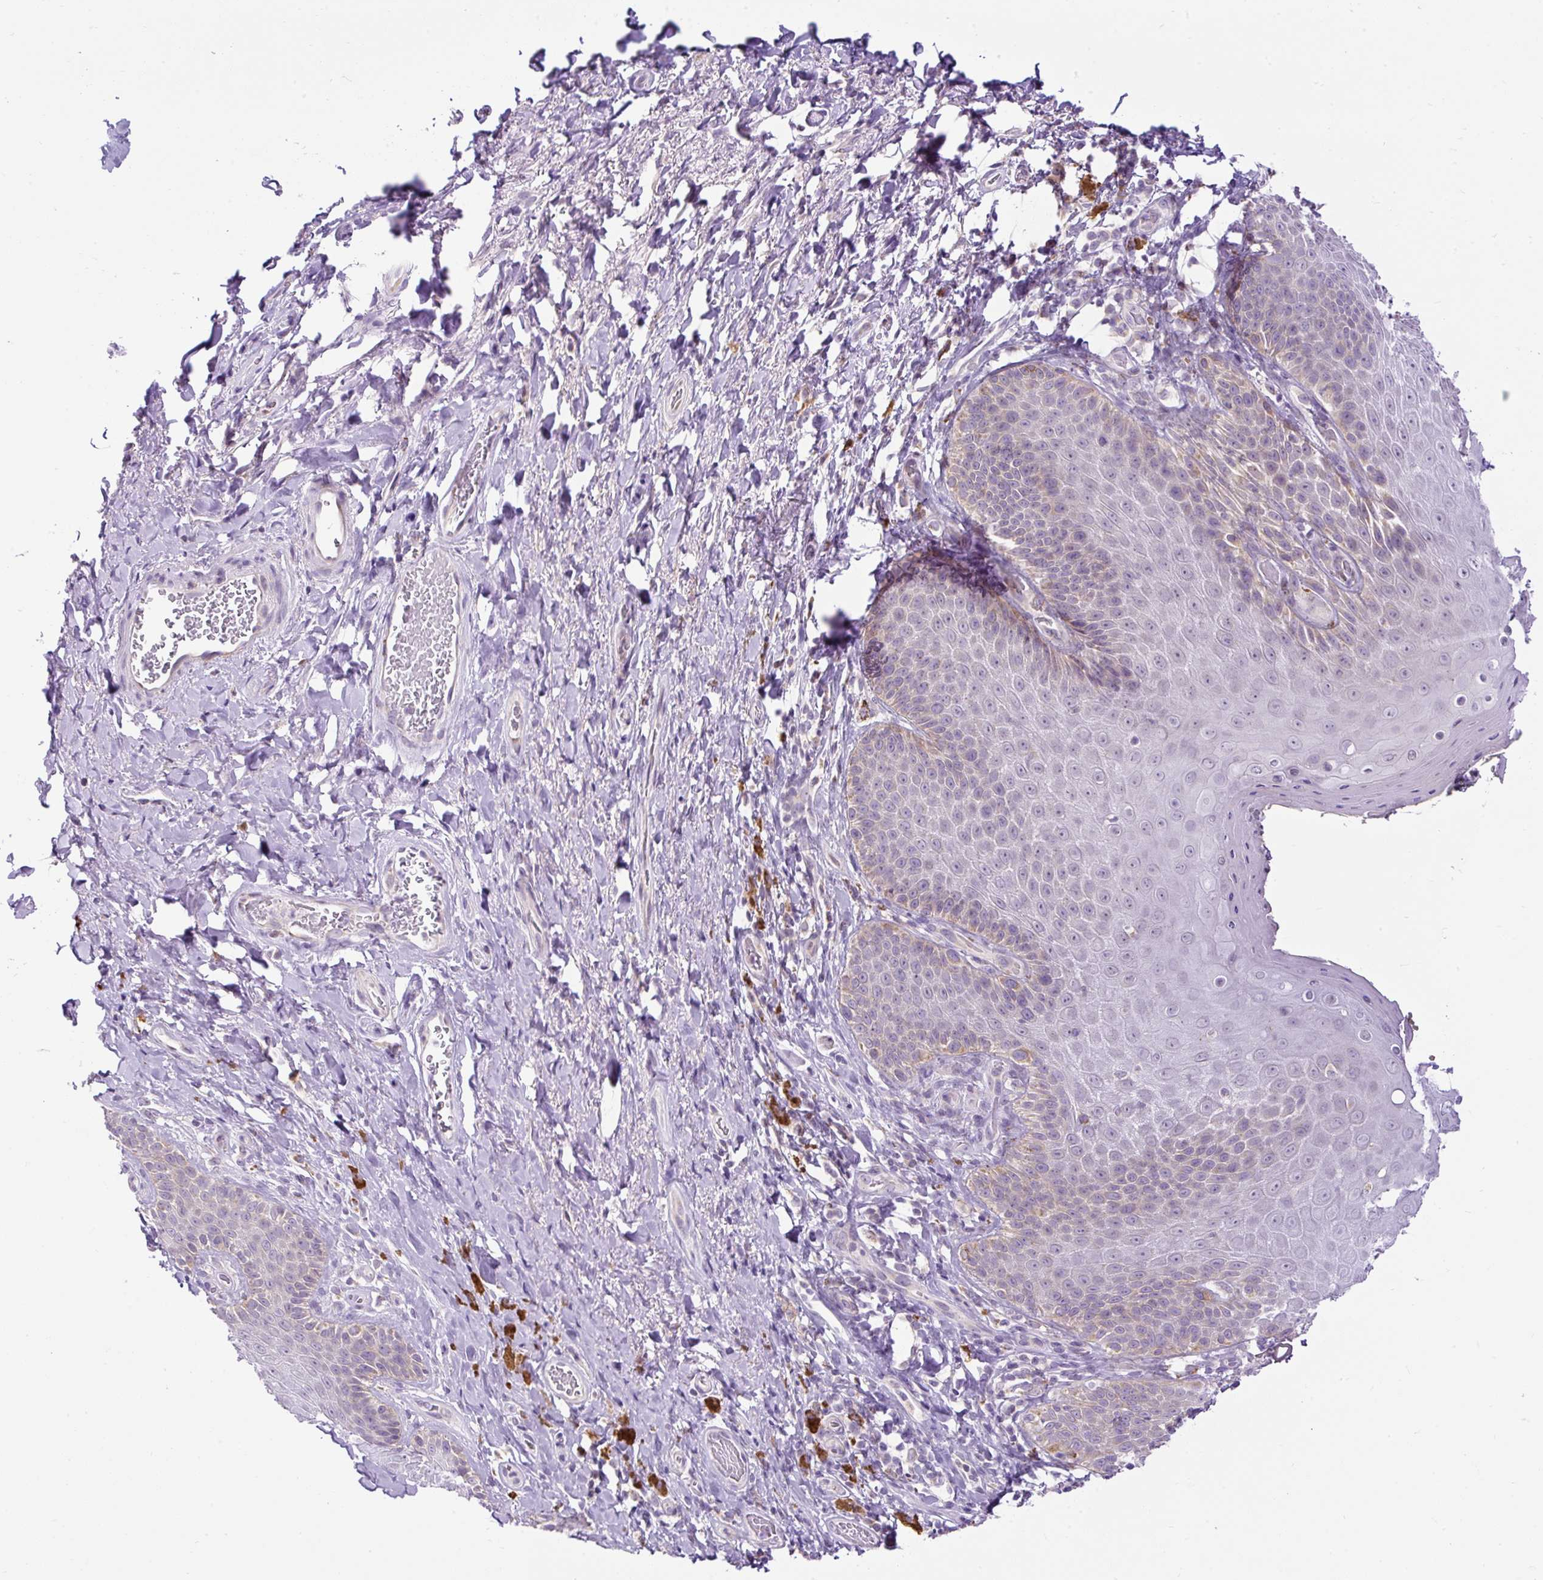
{"staining": {"intensity": "moderate", "quantity": "<25%", "location": "cytoplasmic/membranous"}, "tissue": "skin", "cell_type": "Epidermal cells", "image_type": "normal", "snomed": [{"axis": "morphology", "description": "Normal tissue, NOS"}, {"axis": "topography", "description": "Anal"}, {"axis": "topography", "description": "Peripheral nerve tissue"}], "caption": "Immunohistochemical staining of benign skin reveals moderate cytoplasmic/membranous protein expression in about <25% of epidermal cells.", "gene": "FMC1", "patient": {"sex": "male", "age": 53}}